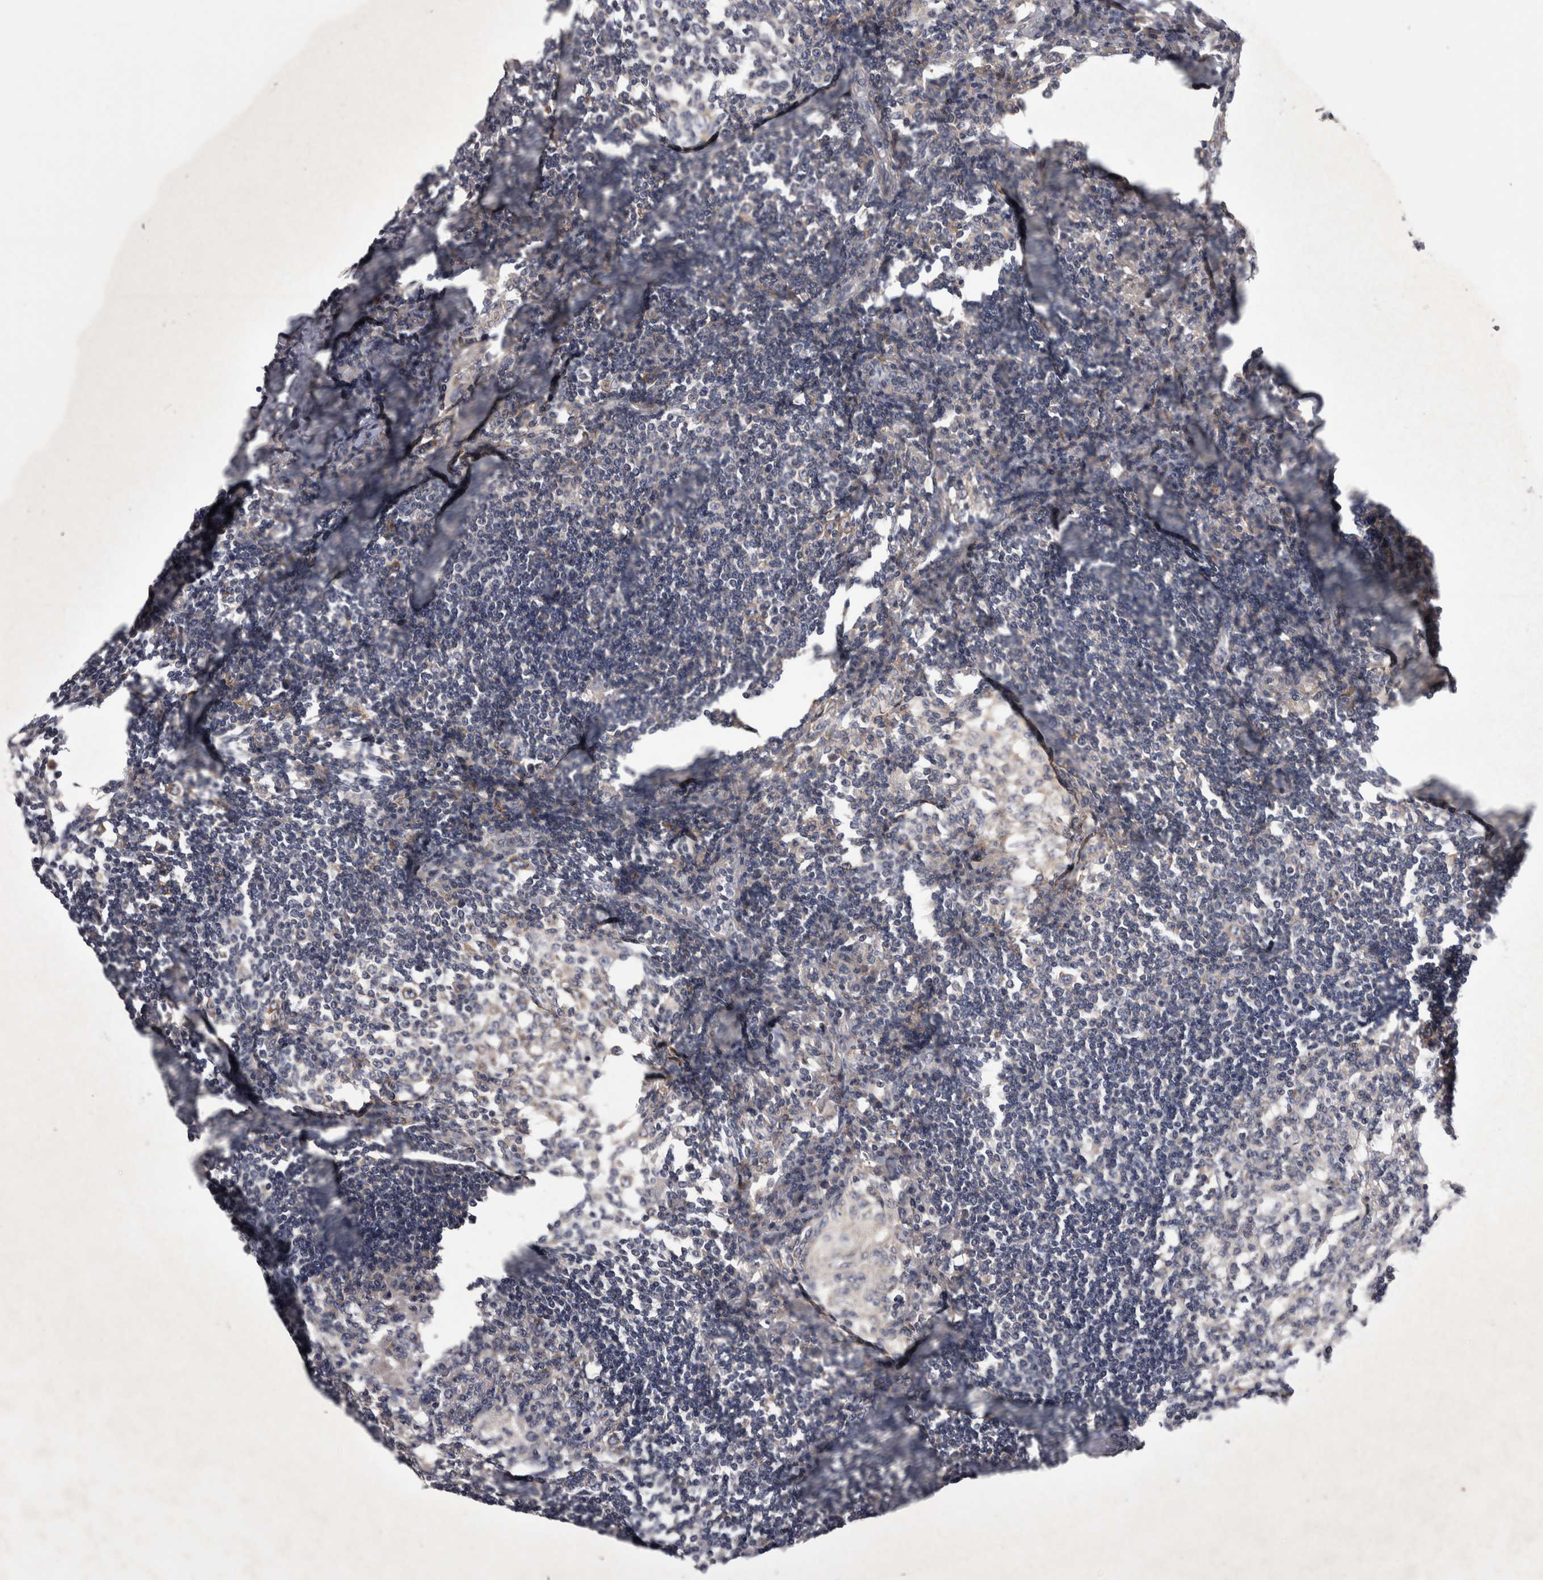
{"staining": {"intensity": "moderate", "quantity": "25%-75%", "location": "cytoplasmic/membranous"}, "tissue": "lymph node", "cell_type": "Germinal center cells", "image_type": "normal", "snomed": [{"axis": "morphology", "description": "Normal tissue, NOS"}, {"axis": "topography", "description": "Lymph node"}], "caption": "Brown immunohistochemical staining in unremarkable lymph node displays moderate cytoplasmic/membranous expression in about 25%-75% of germinal center cells.", "gene": "PRRC2C", "patient": {"sex": "female", "age": 53}}